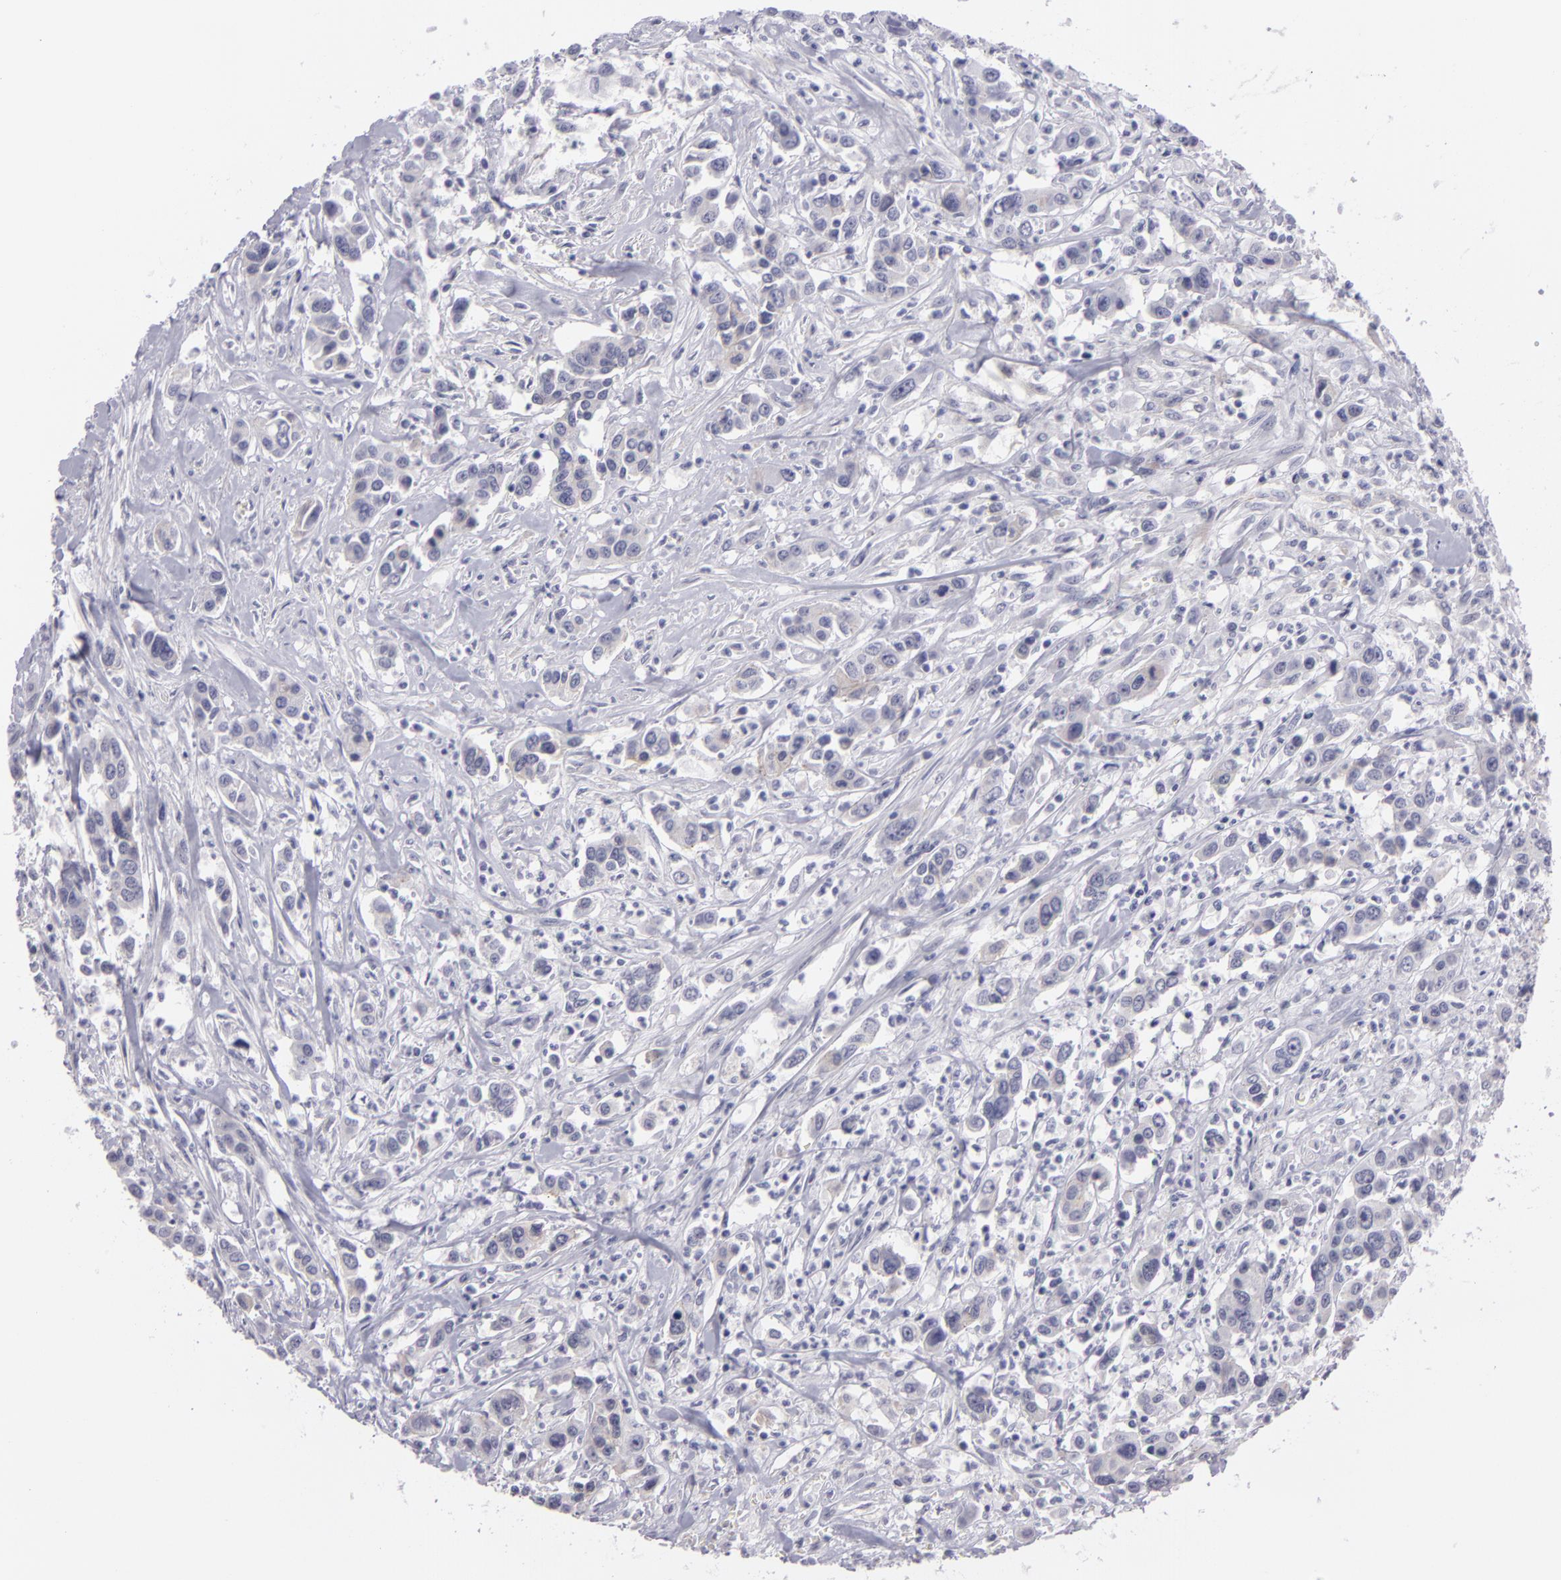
{"staining": {"intensity": "negative", "quantity": "none", "location": "none"}, "tissue": "urothelial cancer", "cell_type": "Tumor cells", "image_type": "cancer", "snomed": [{"axis": "morphology", "description": "Urothelial carcinoma, High grade"}, {"axis": "topography", "description": "Urinary bladder"}], "caption": "The immunohistochemistry (IHC) image has no significant expression in tumor cells of high-grade urothelial carcinoma tissue.", "gene": "CTNNB1", "patient": {"sex": "male", "age": 86}}